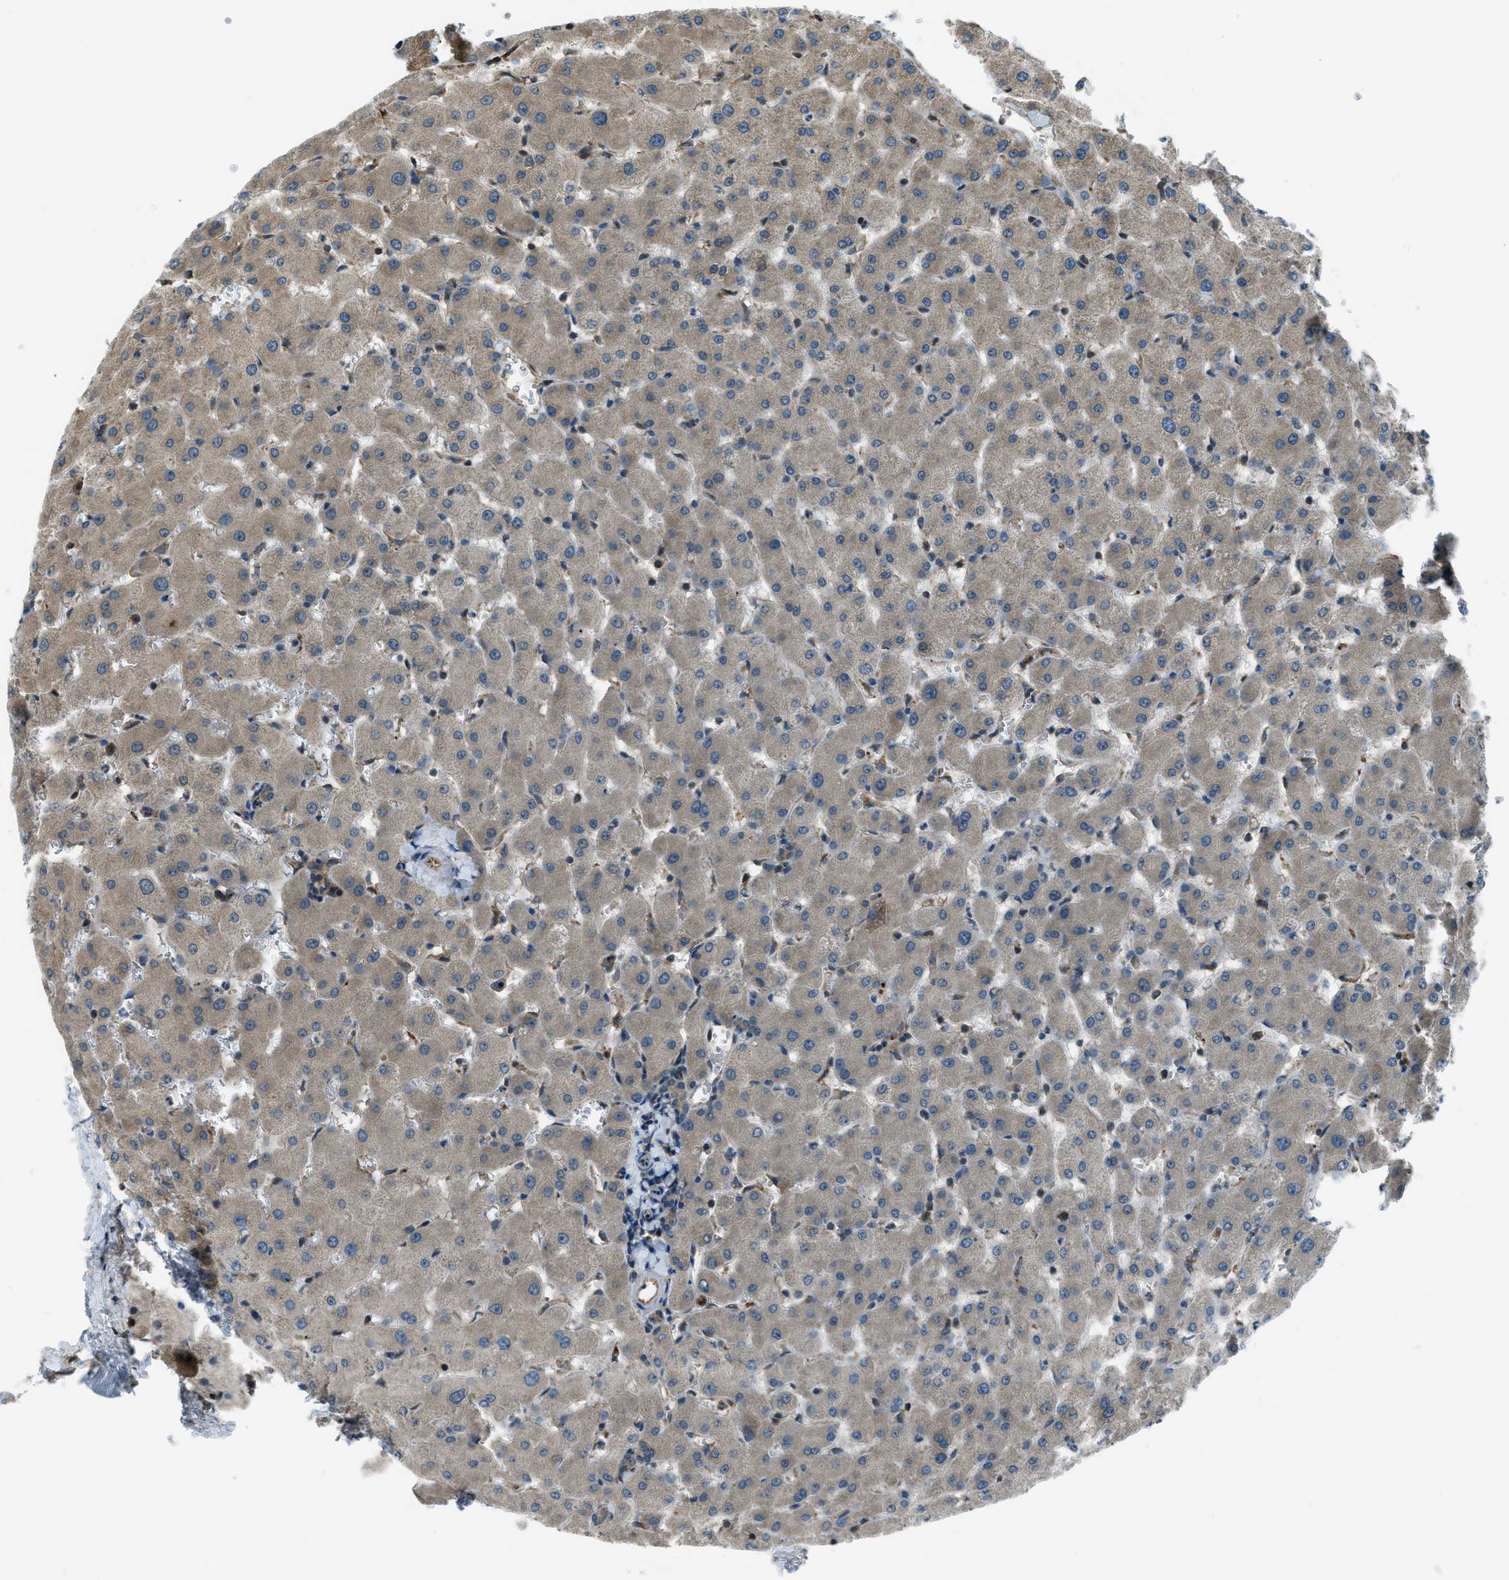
{"staining": {"intensity": "moderate", "quantity": "25%-75%", "location": "cytoplasmic/membranous"}, "tissue": "liver", "cell_type": "Cholangiocytes", "image_type": "normal", "snomed": [{"axis": "morphology", "description": "Normal tissue, NOS"}, {"axis": "topography", "description": "Liver"}], "caption": "Immunohistochemistry (IHC) histopathology image of benign liver: liver stained using immunohistochemistry (IHC) displays medium levels of moderate protein expression localized specifically in the cytoplasmic/membranous of cholangiocytes, appearing as a cytoplasmic/membranous brown color.", "gene": "ASAP2", "patient": {"sex": "female", "age": 63}}